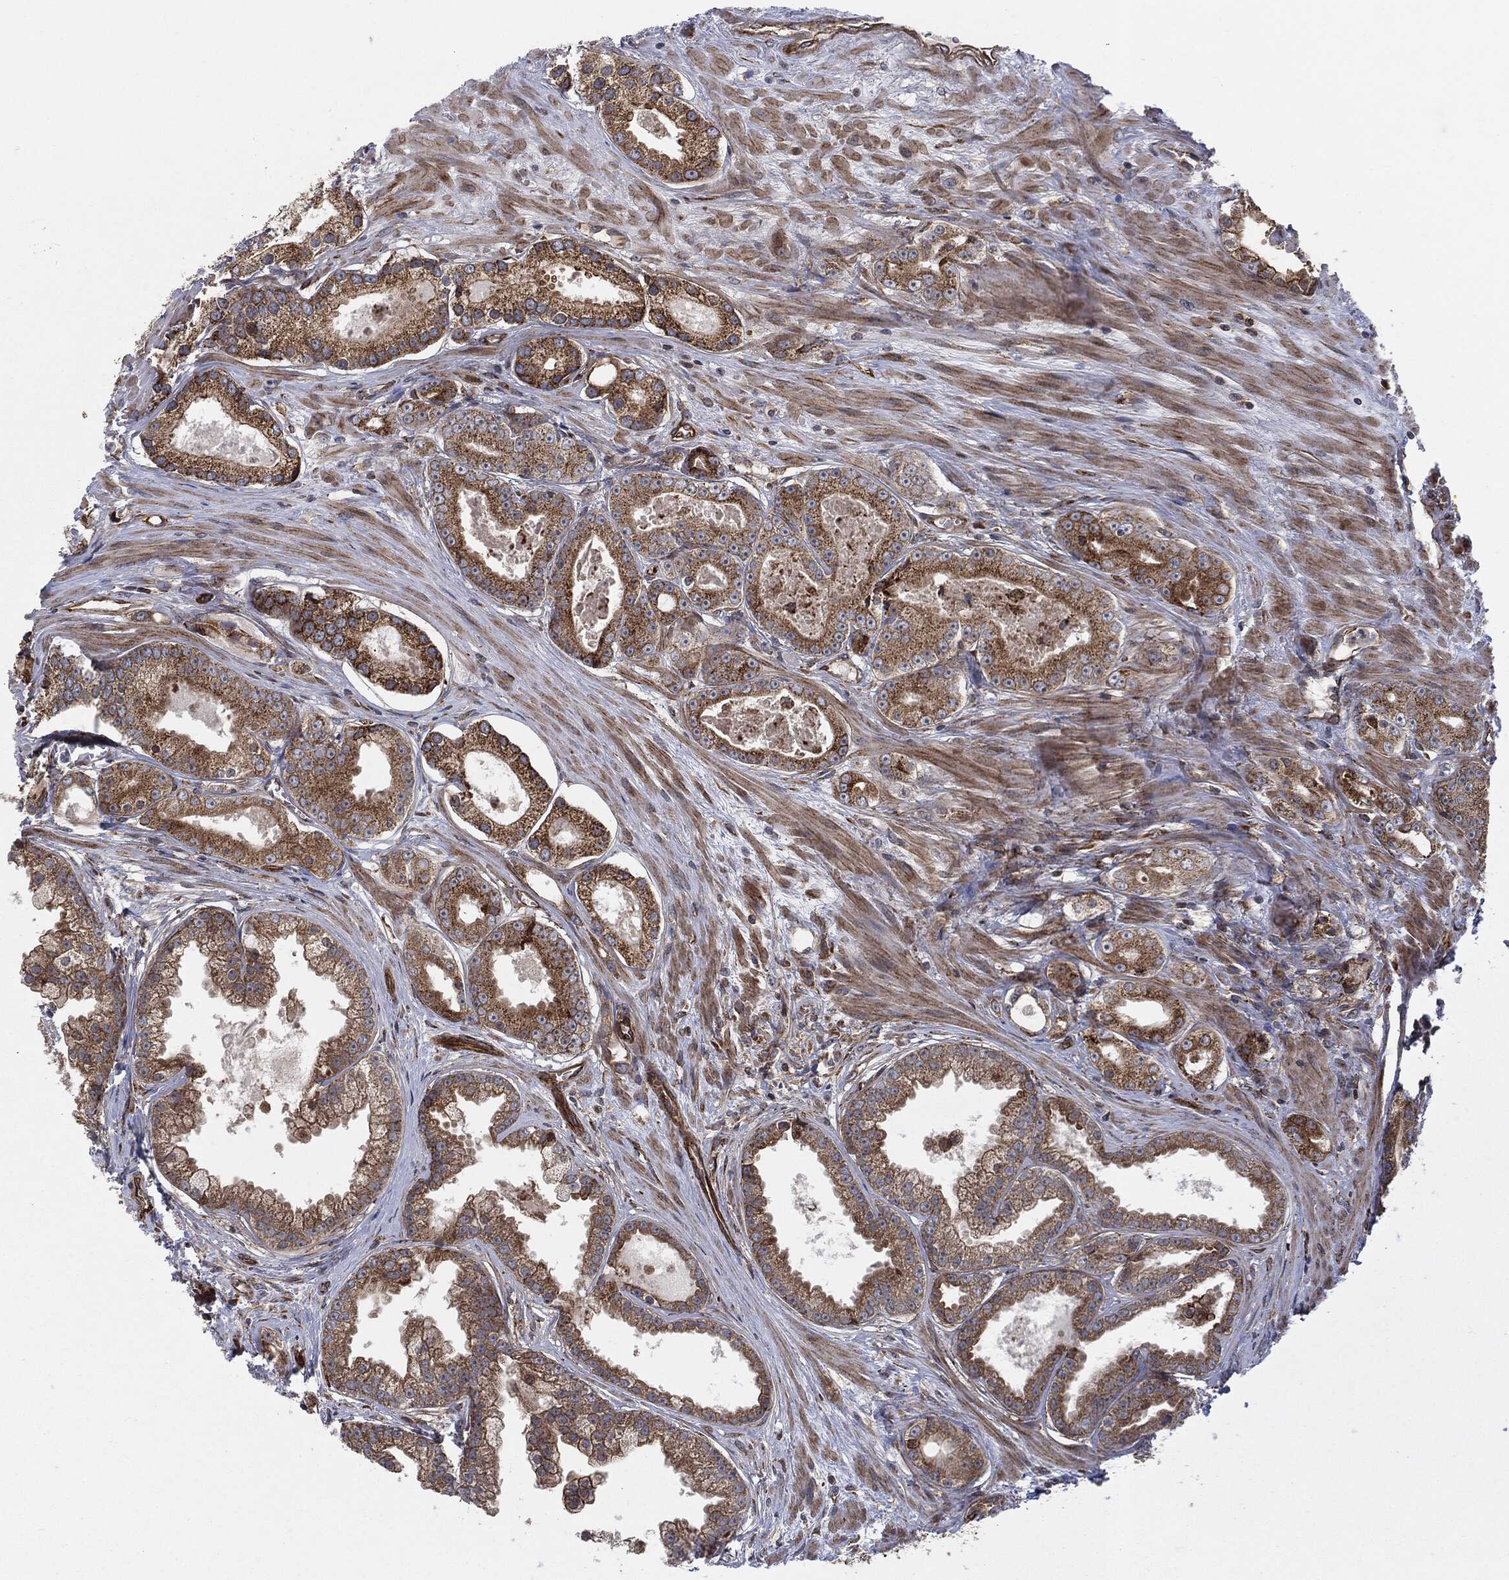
{"staining": {"intensity": "strong", "quantity": ">75%", "location": "cytoplasmic/membranous"}, "tissue": "prostate cancer", "cell_type": "Tumor cells", "image_type": "cancer", "snomed": [{"axis": "morphology", "description": "Adenocarcinoma, NOS"}, {"axis": "topography", "description": "Prostate"}], "caption": "A brown stain shows strong cytoplasmic/membranous positivity of a protein in adenocarcinoma (prostate) tumor cells.", "gene": "CYLD", "patient": {"sex": "male", "age": 61}}